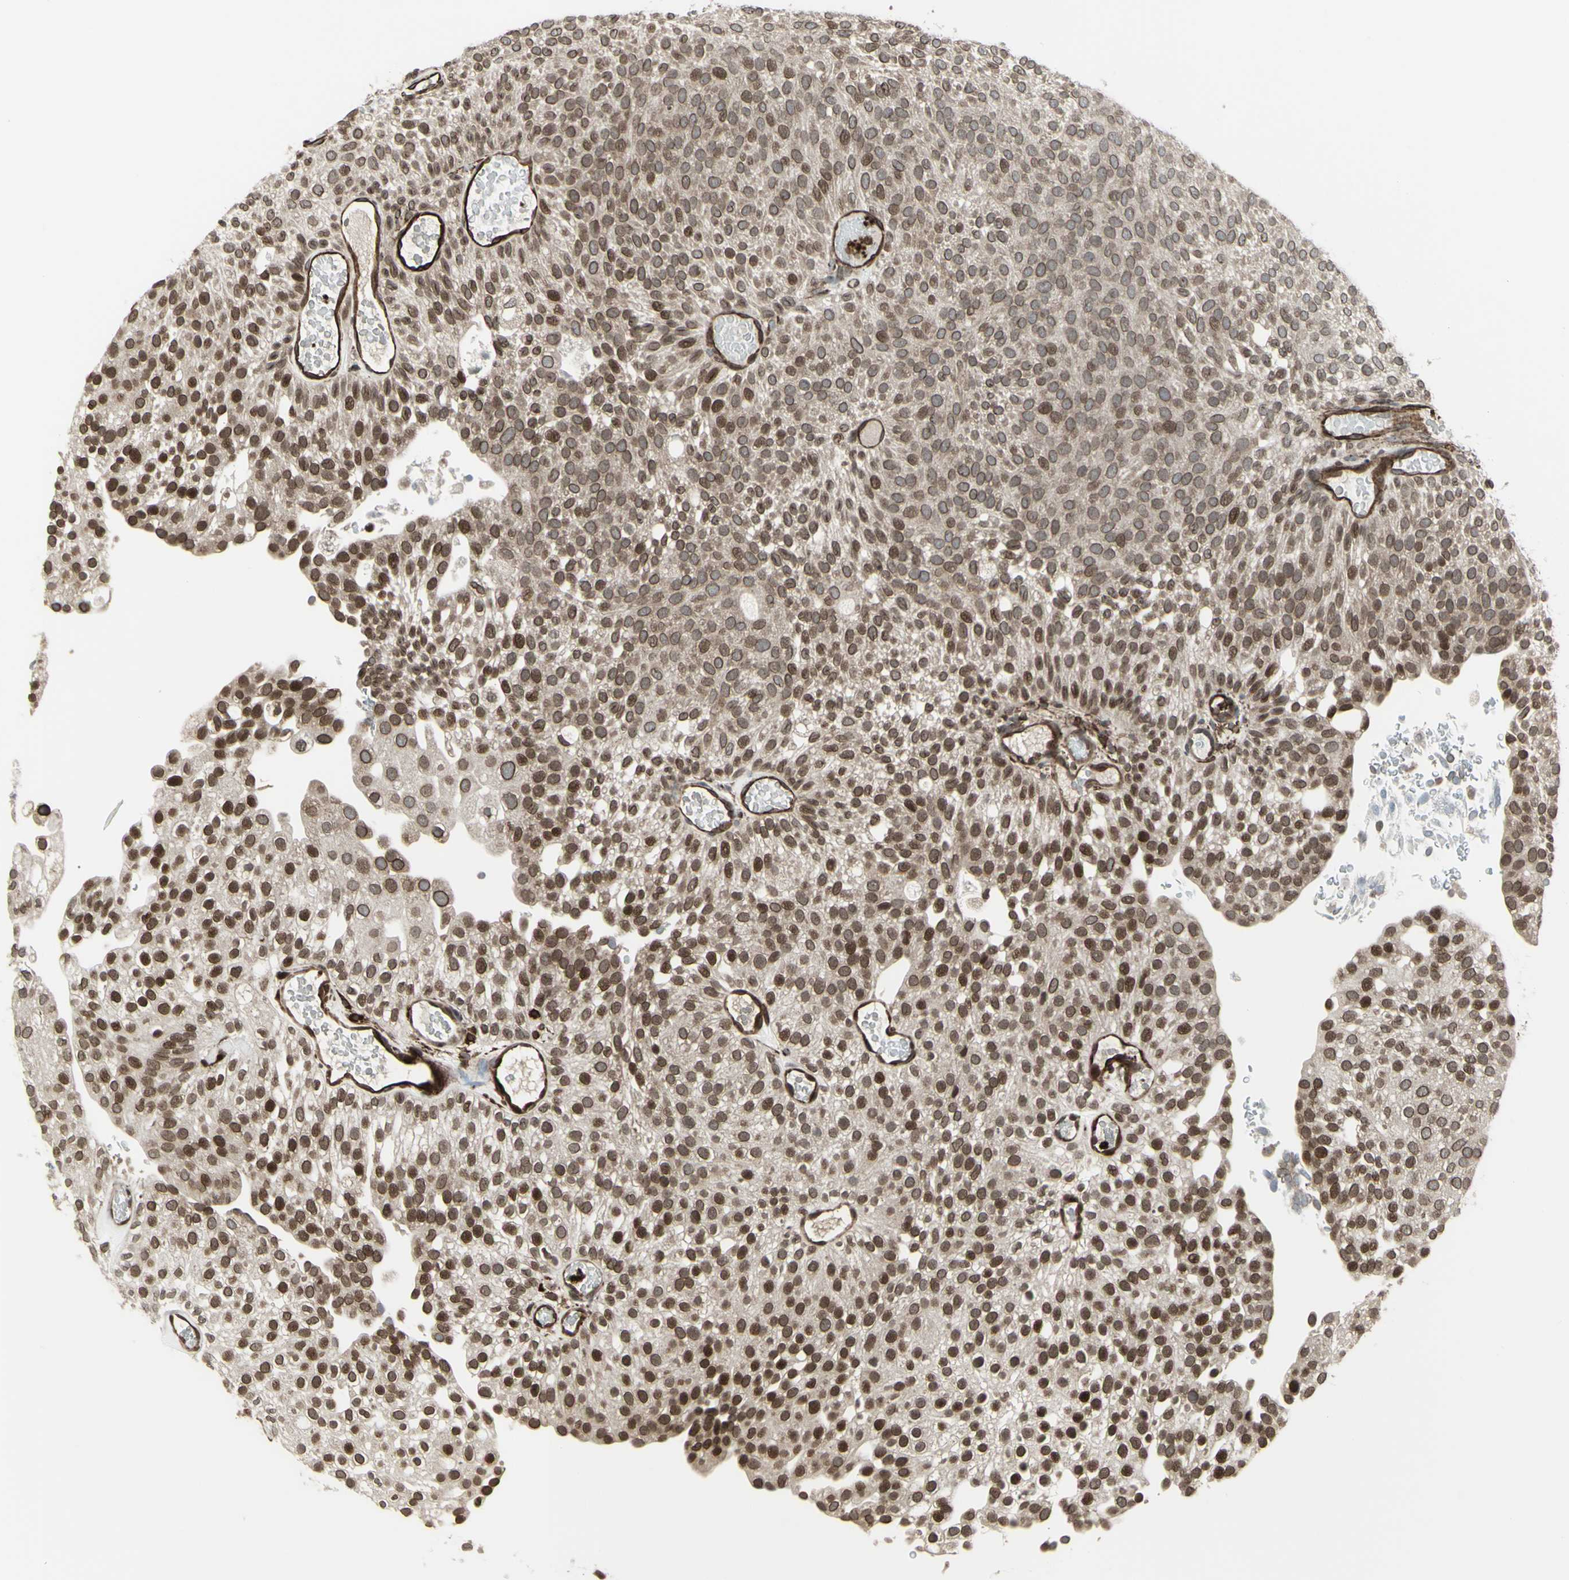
{"staining": {"intensity": "moderate", "quantity": ">75%", "location": "cytoplasmic/membranous,nuclear"}, "tissue": "urothelial cancer", "cell_type": "Tumor cells", "image_type": "cancer", "snomed": [{"axis": "morphology", "description": "Urothelial carcinoma, Low grade"}, {"axis": "topography", "description": "Urinary bladder"}], "caption": "This histopathology image reveals immunohistochemistry (IHC) staining of human urothelial cancer, with medium moderate cytoplasmic/membranous and nuclear staining in about >75% of tumor cells.", "gene": "DTX3L", "patient": {"sex": "male", "age": 78}}